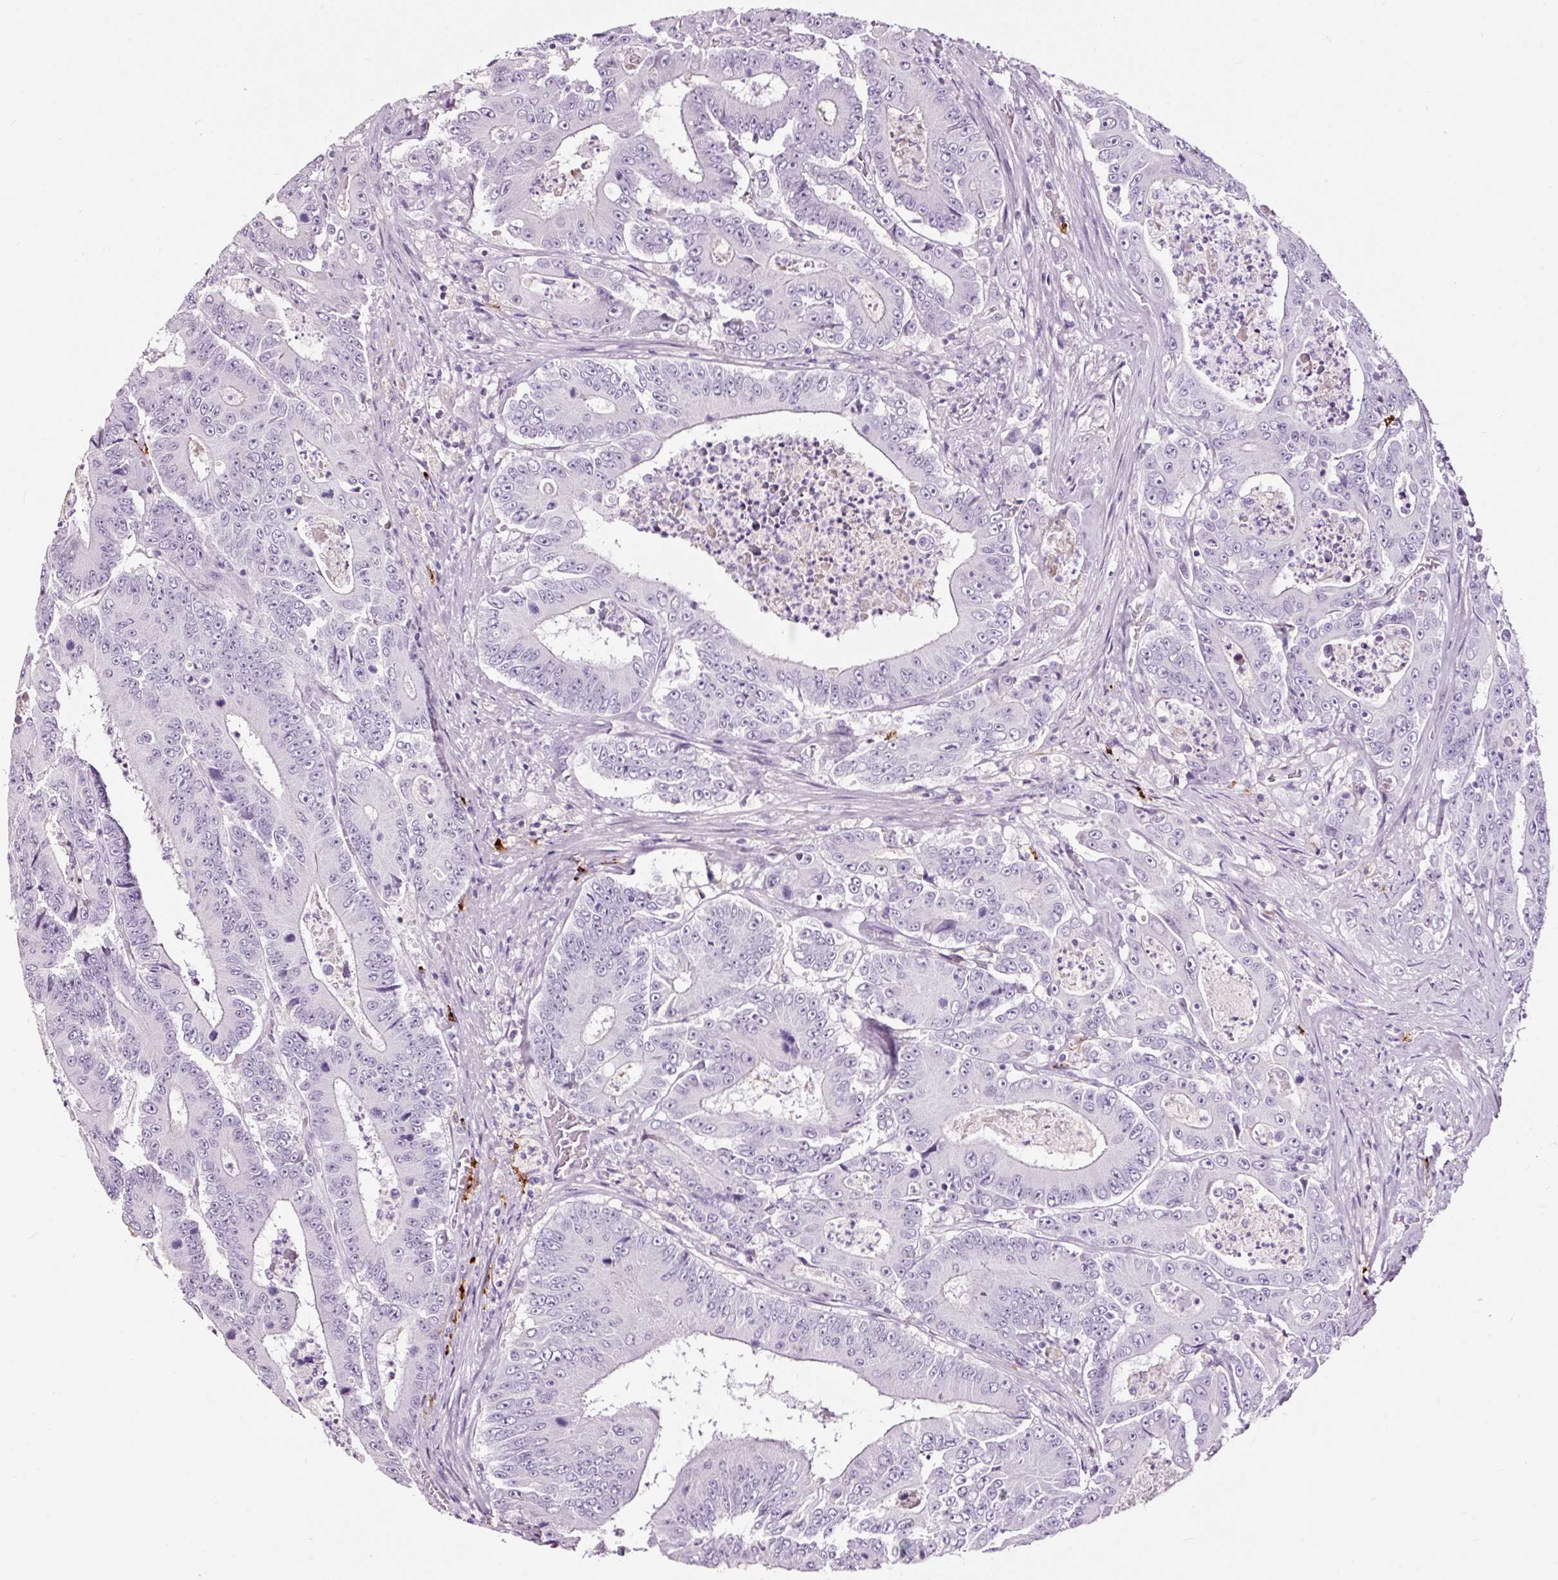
{"staining": {"intensity": "negative", "quantity": "none", "location": "none"}, "tissue": "colorectal cancer", "cell_type": "Tumor cells", "image_type": "cancer", "snomed": [{"axis": "morphology", "description": "Adenocarcinoma, NOS"}, {"axis": "topography", "description": "Colon"}], "caption": "There is no significant expression in tumor cells of adenocarcinoma (colorectal).", "gene": "LAMP3", "patient": {"sex": "male", "age": 83}}